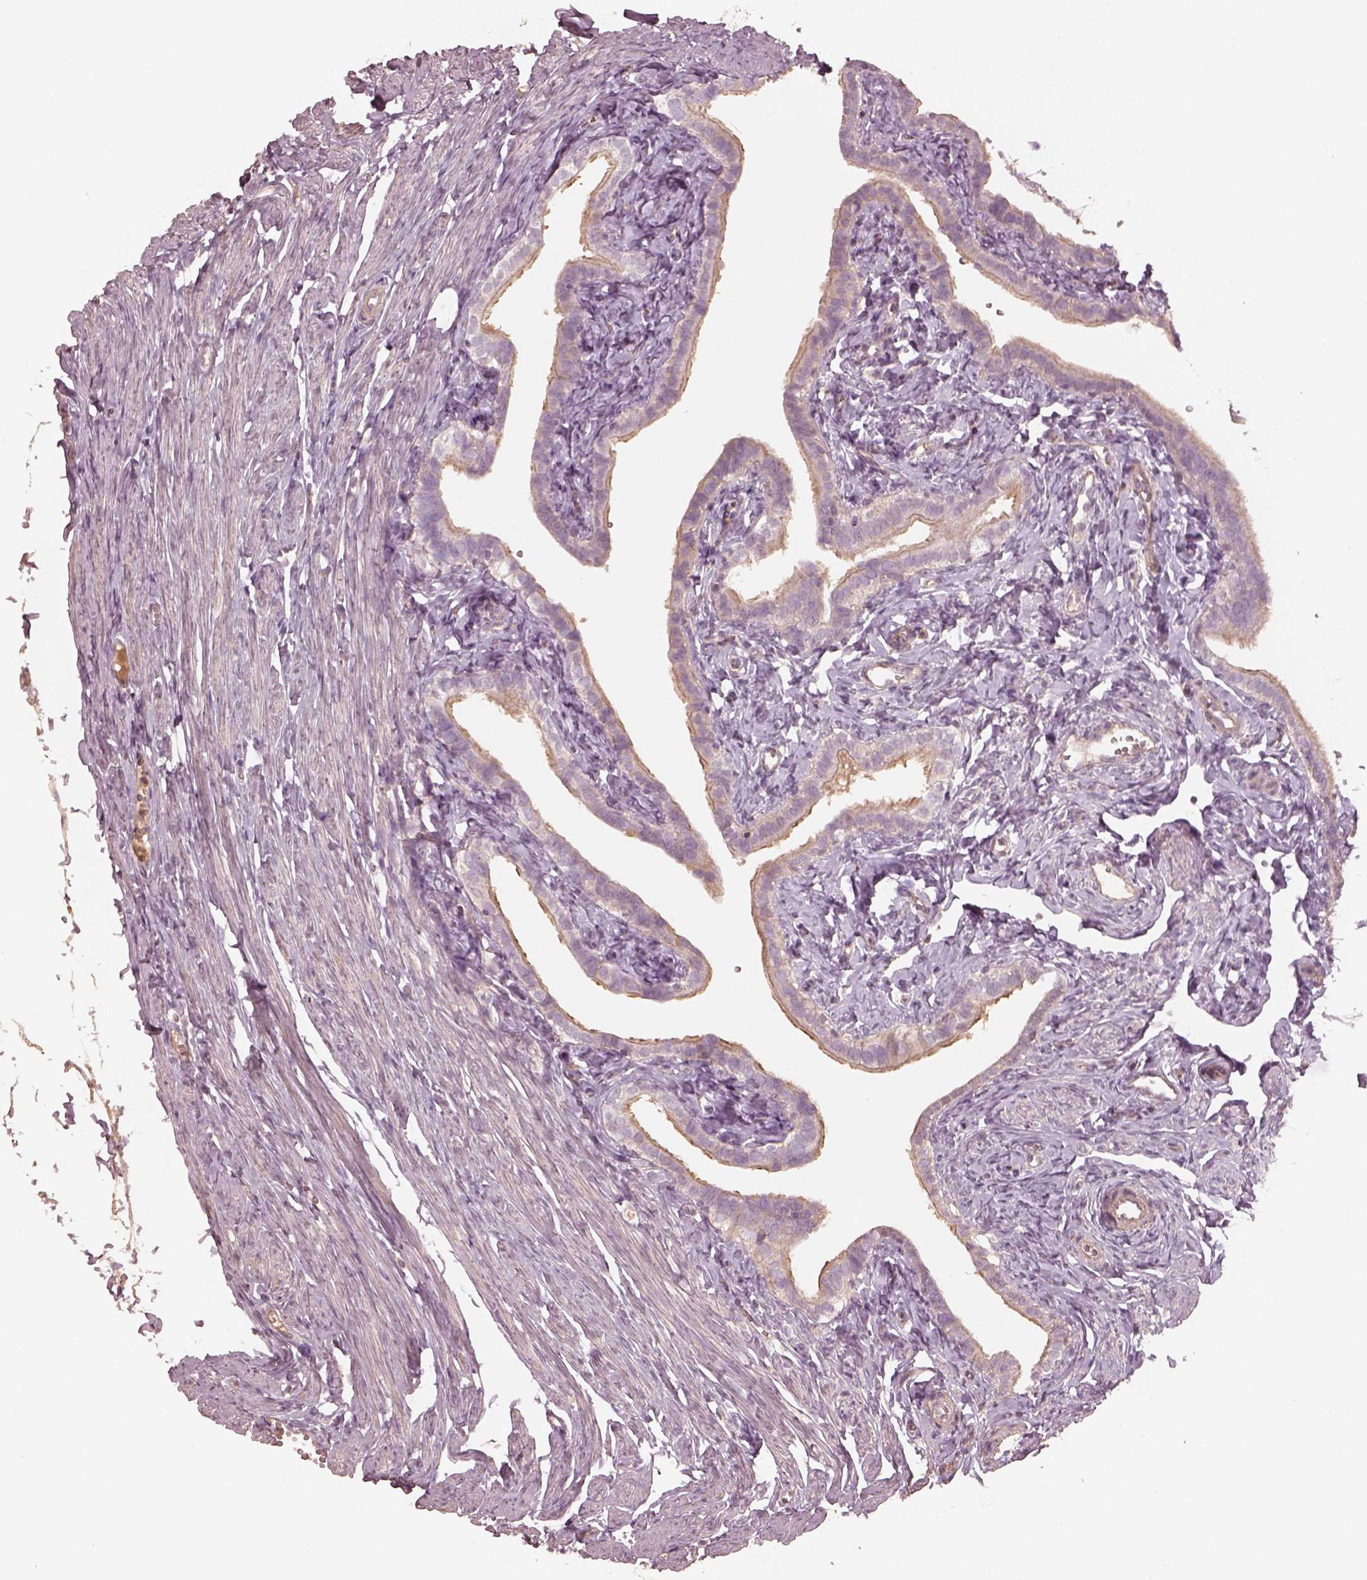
{"staining": {"intensity": "moderate", "quantity": ">75%", "location": "cytoplasmic/membranous"}, "tissue": "fallopian tube", "cell_type": "Glandular cells", "image_type": "normal", "snomed": [{"axis": "morphology", "description": "Normal tissue, NOS"}, {"axis": "topography", "description": "Fallopian tube"}], "caption": "Moderate cytoplasmic/membranous expression for a protein is present in approximately >75% of glandular cells of normal fallopian tube using IHC.", "gene": "OTOGL", "patient": {"sex": "female", "age": 41}}